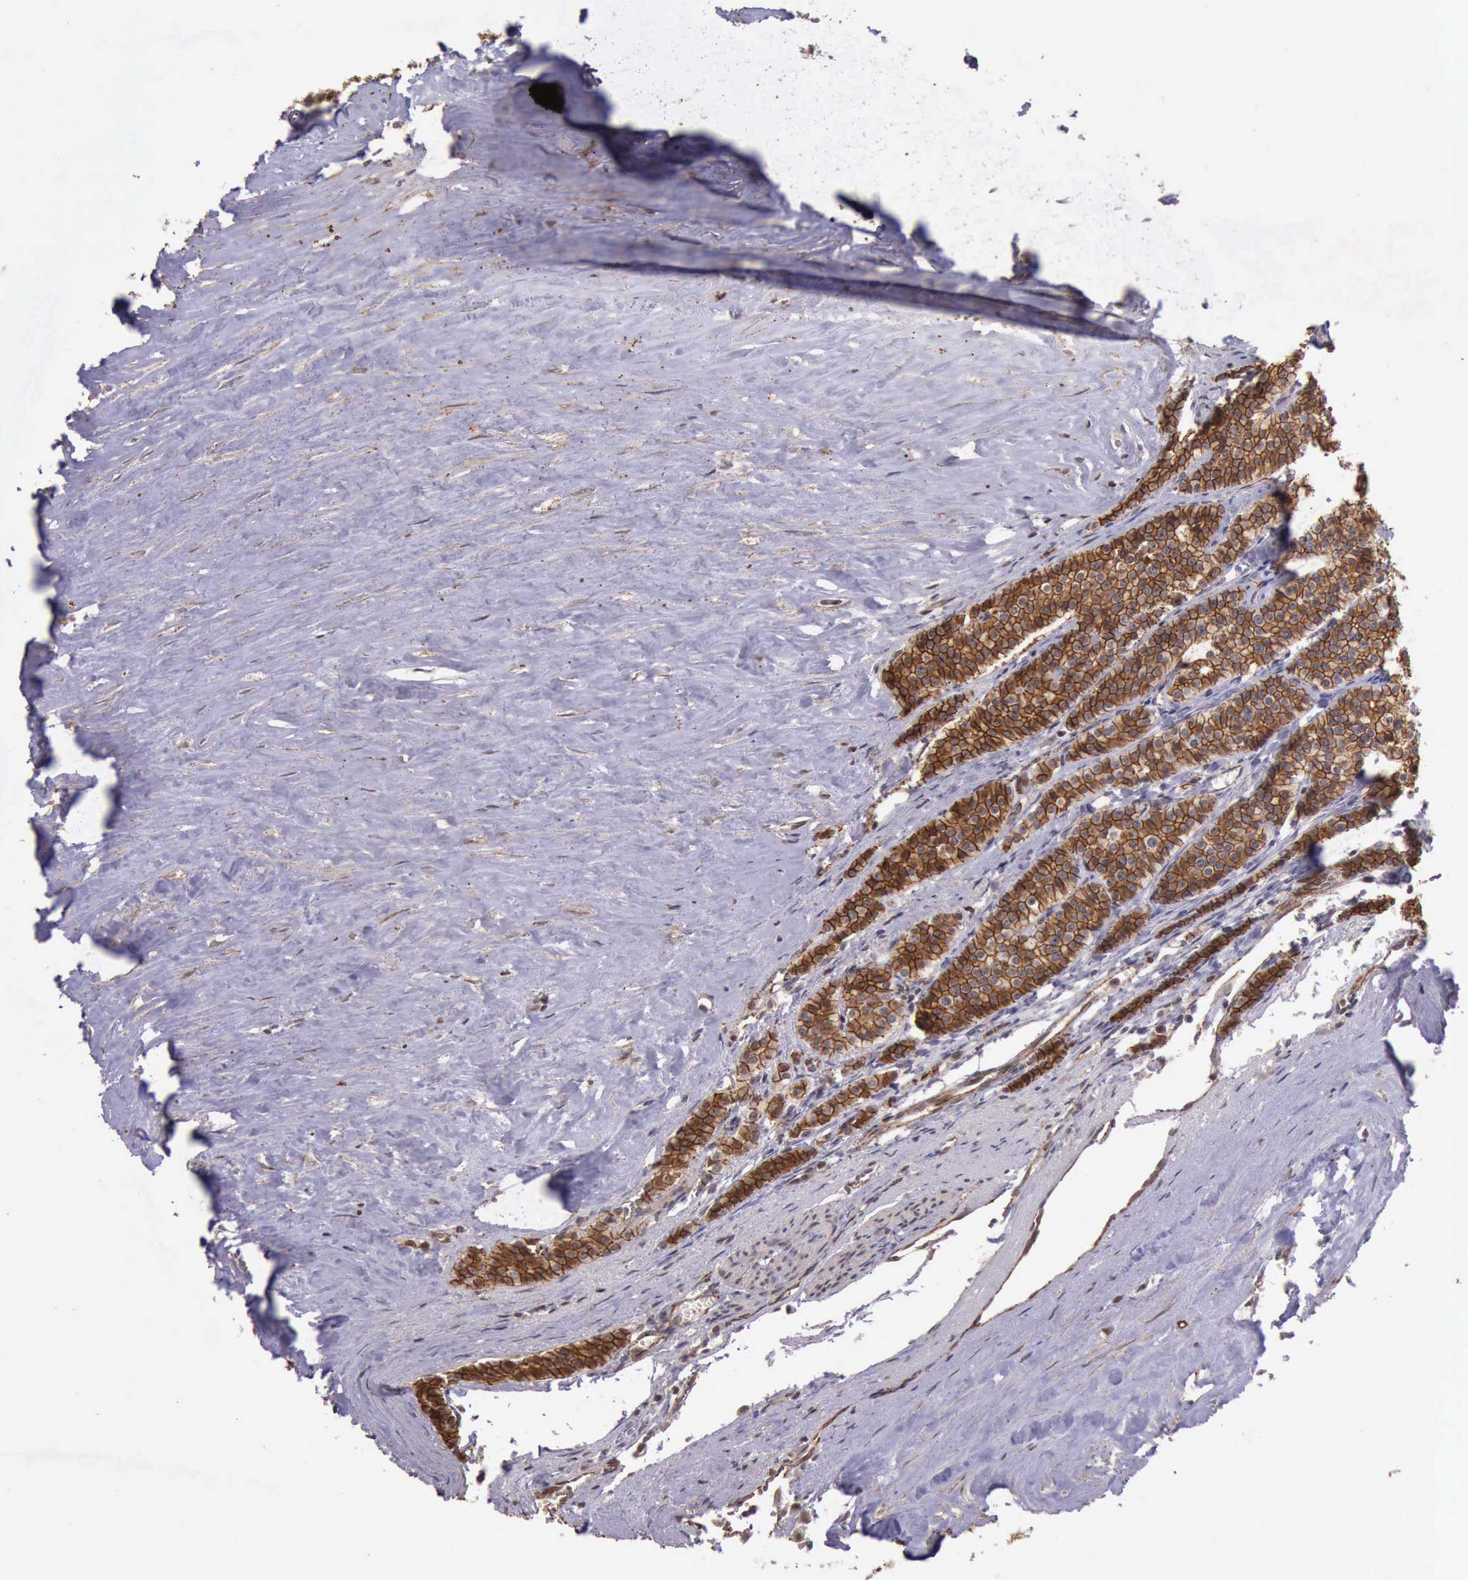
{"staining": {"intensity": "moderate", "quantity": ">75%", "location": "cytoplasmic/membranous"}, "tissue": "carcinoid", "cell_type": "Tumor cells", "image_type": "cancer", "snomed": [{"axis": "morphology", "description": "Carcinoid, malignant, NOS"}, {"axis": "topography", "description": "Small intestine"}], "caption": "This micrograph exhibits IHC staining of carcinoid, with medium moderate cytoplasmic/membranous positivity in about >75% of tumor cells.", "gene": "CTNNB1", "patient": {"sex": "male", "age": 63}}